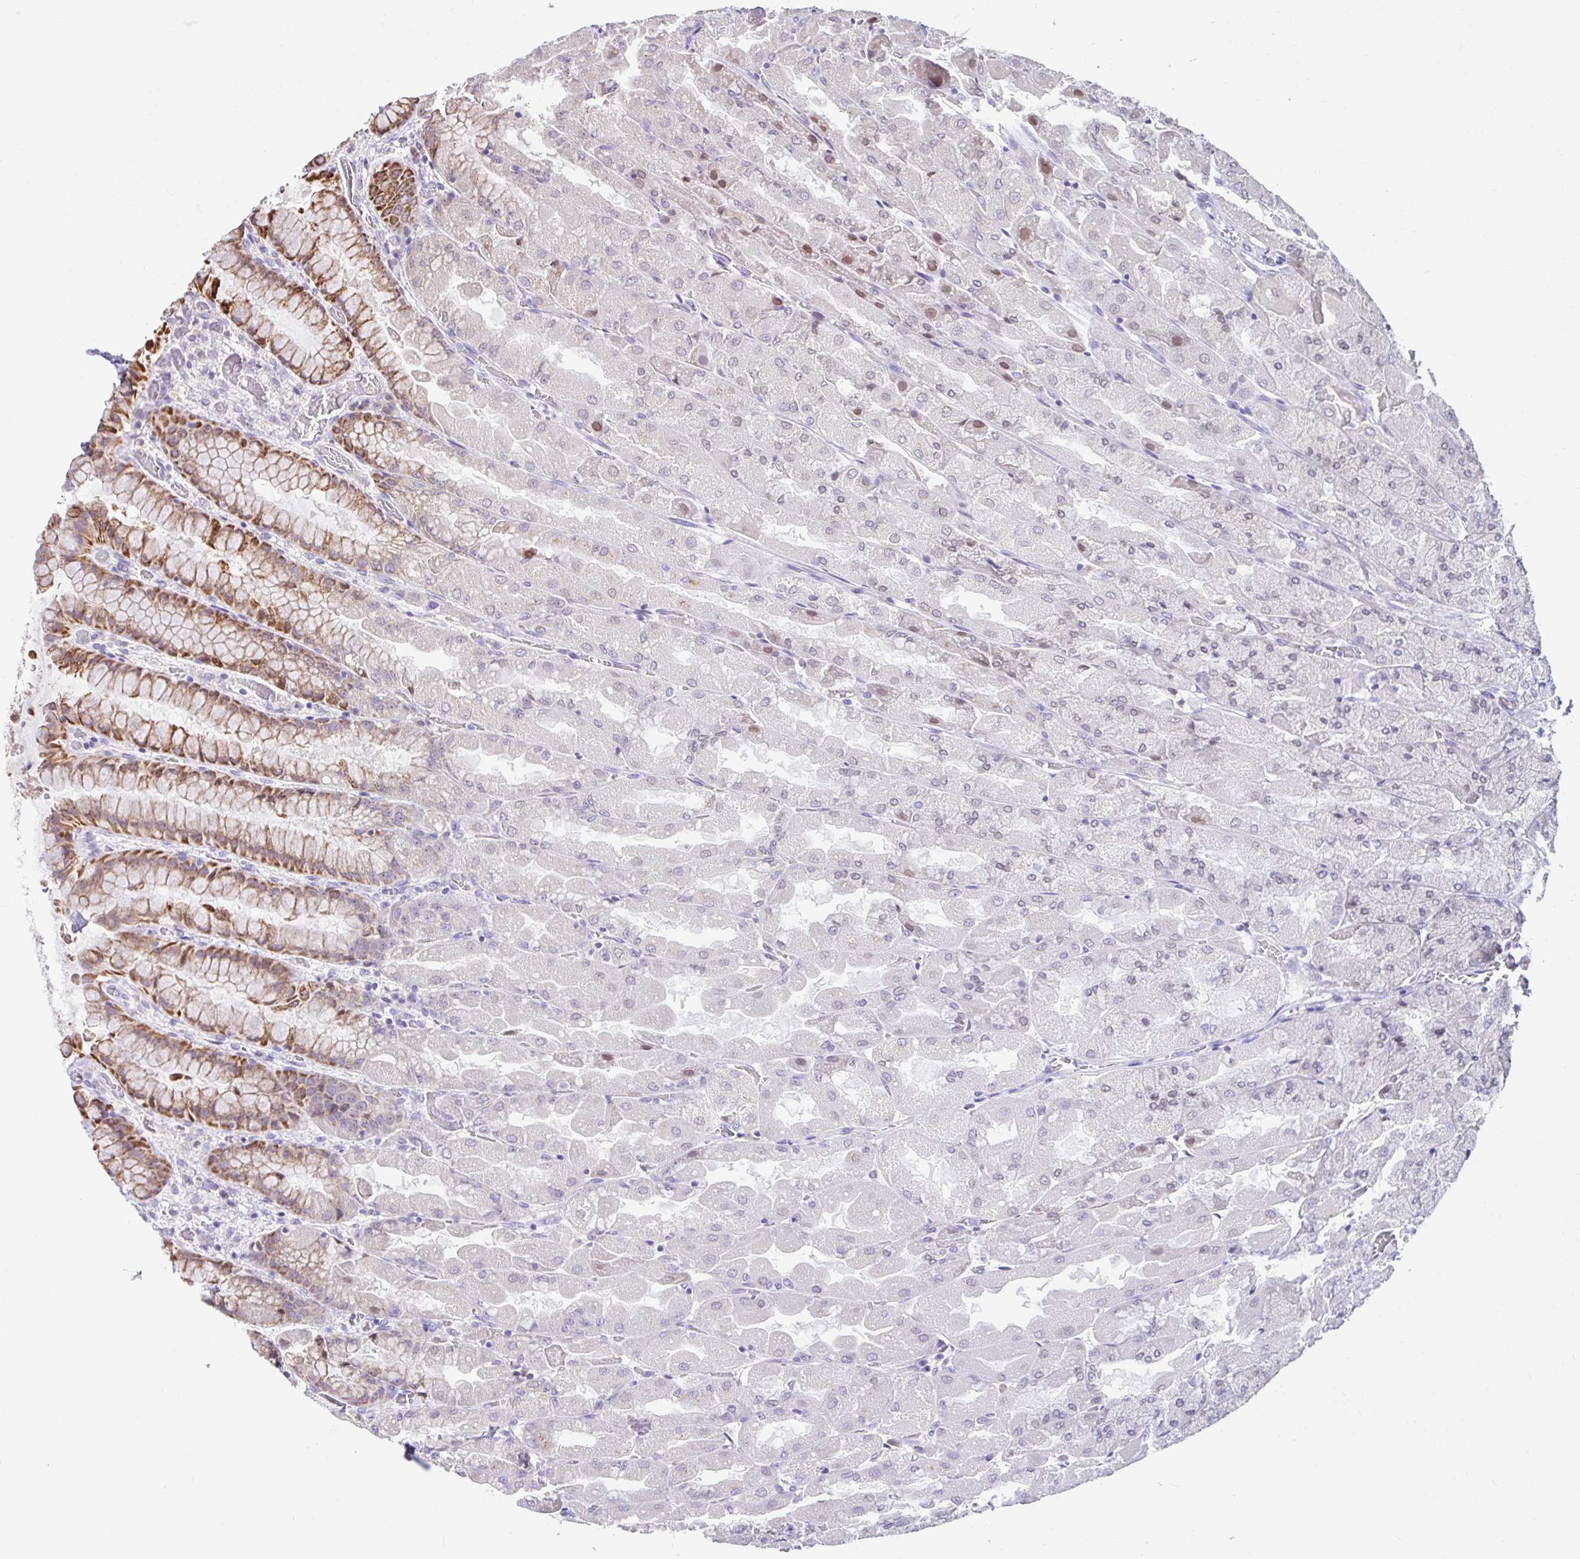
{"staining": {"intensity": "moderate", "quantity": "25%-75%", "location": "cytoplasmic/membranous,nuclear"}, "tissue": "stomach", "cell_type": "Glandular cells", "image_type": "normal", "snomed": [{"axis": "morphology", "description": "Normal tissue, NOS"}, {"axis": "topography", "description": "Stomach"}], "caption": "Moderate cytoplasmic/membranous,nuclear staining is seen in approximately 25%-75% of glandular cells in unremarkable stomach. Ihc stains the protein of interest in brown and the nuclei are stained blue.", "gene": "NT5C1B", "patient": {"sex": "female", "age": 61}}